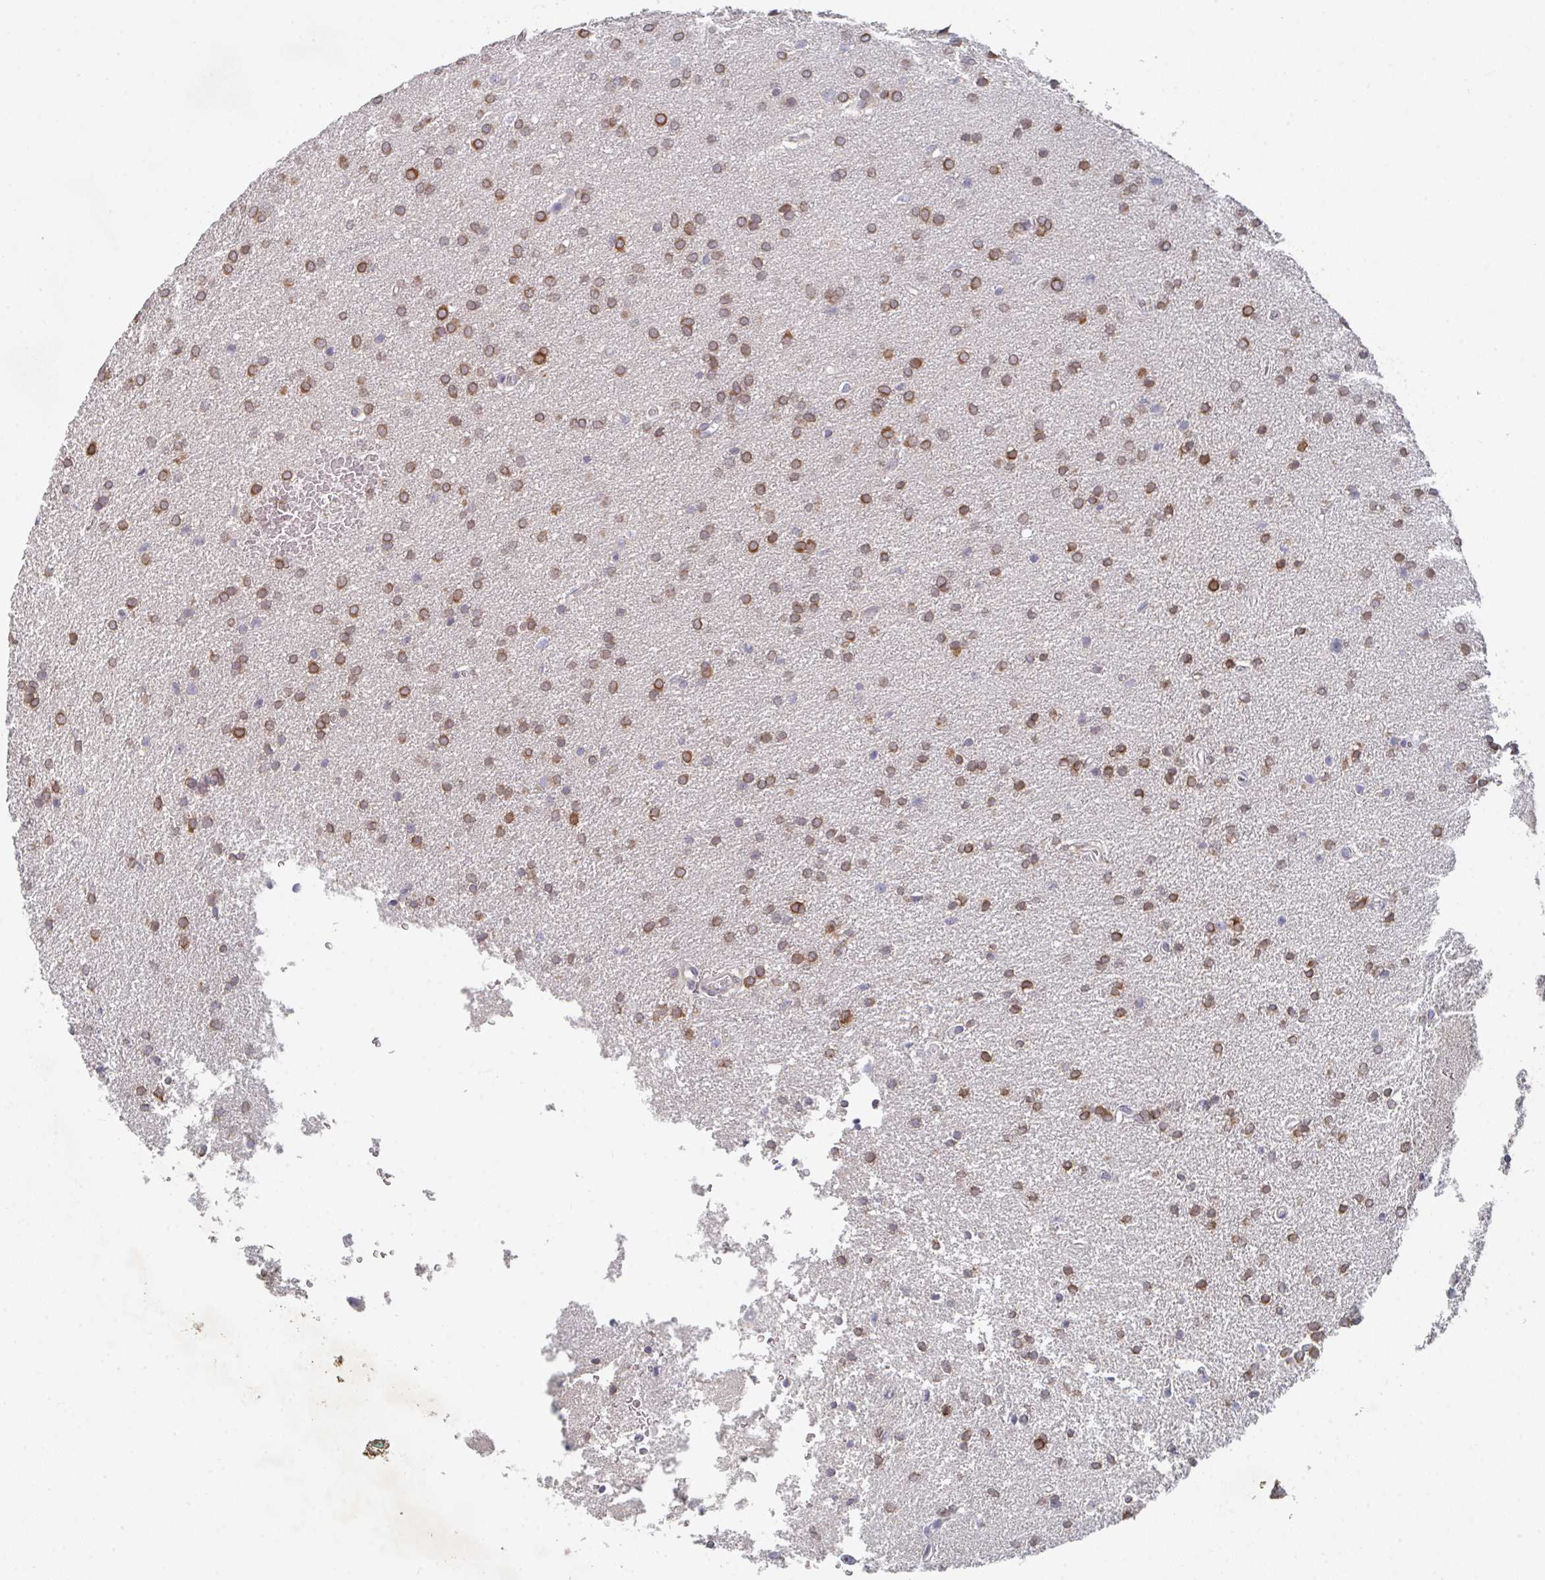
{"staining": {"intensity": "moderate", "quantity": ">75%", "location": "cytoplasmic/membranous"}, "tissue": "glioma", "cell_type": "Tumor cells", "image_type": "cancer", "snomed": [{"axis": "morphology", "description": "Glioma, malignant, Low grade"}, {"axis": "topography", "description": "Brain"}], "caption": "IHC of glioma exhibits medium levels of moderate cytoplasmic/membranous positivity in approximately >75% of tumor cells.", "gene": "ELOVL1", "patient": {"sex": "female", "age": 34}}